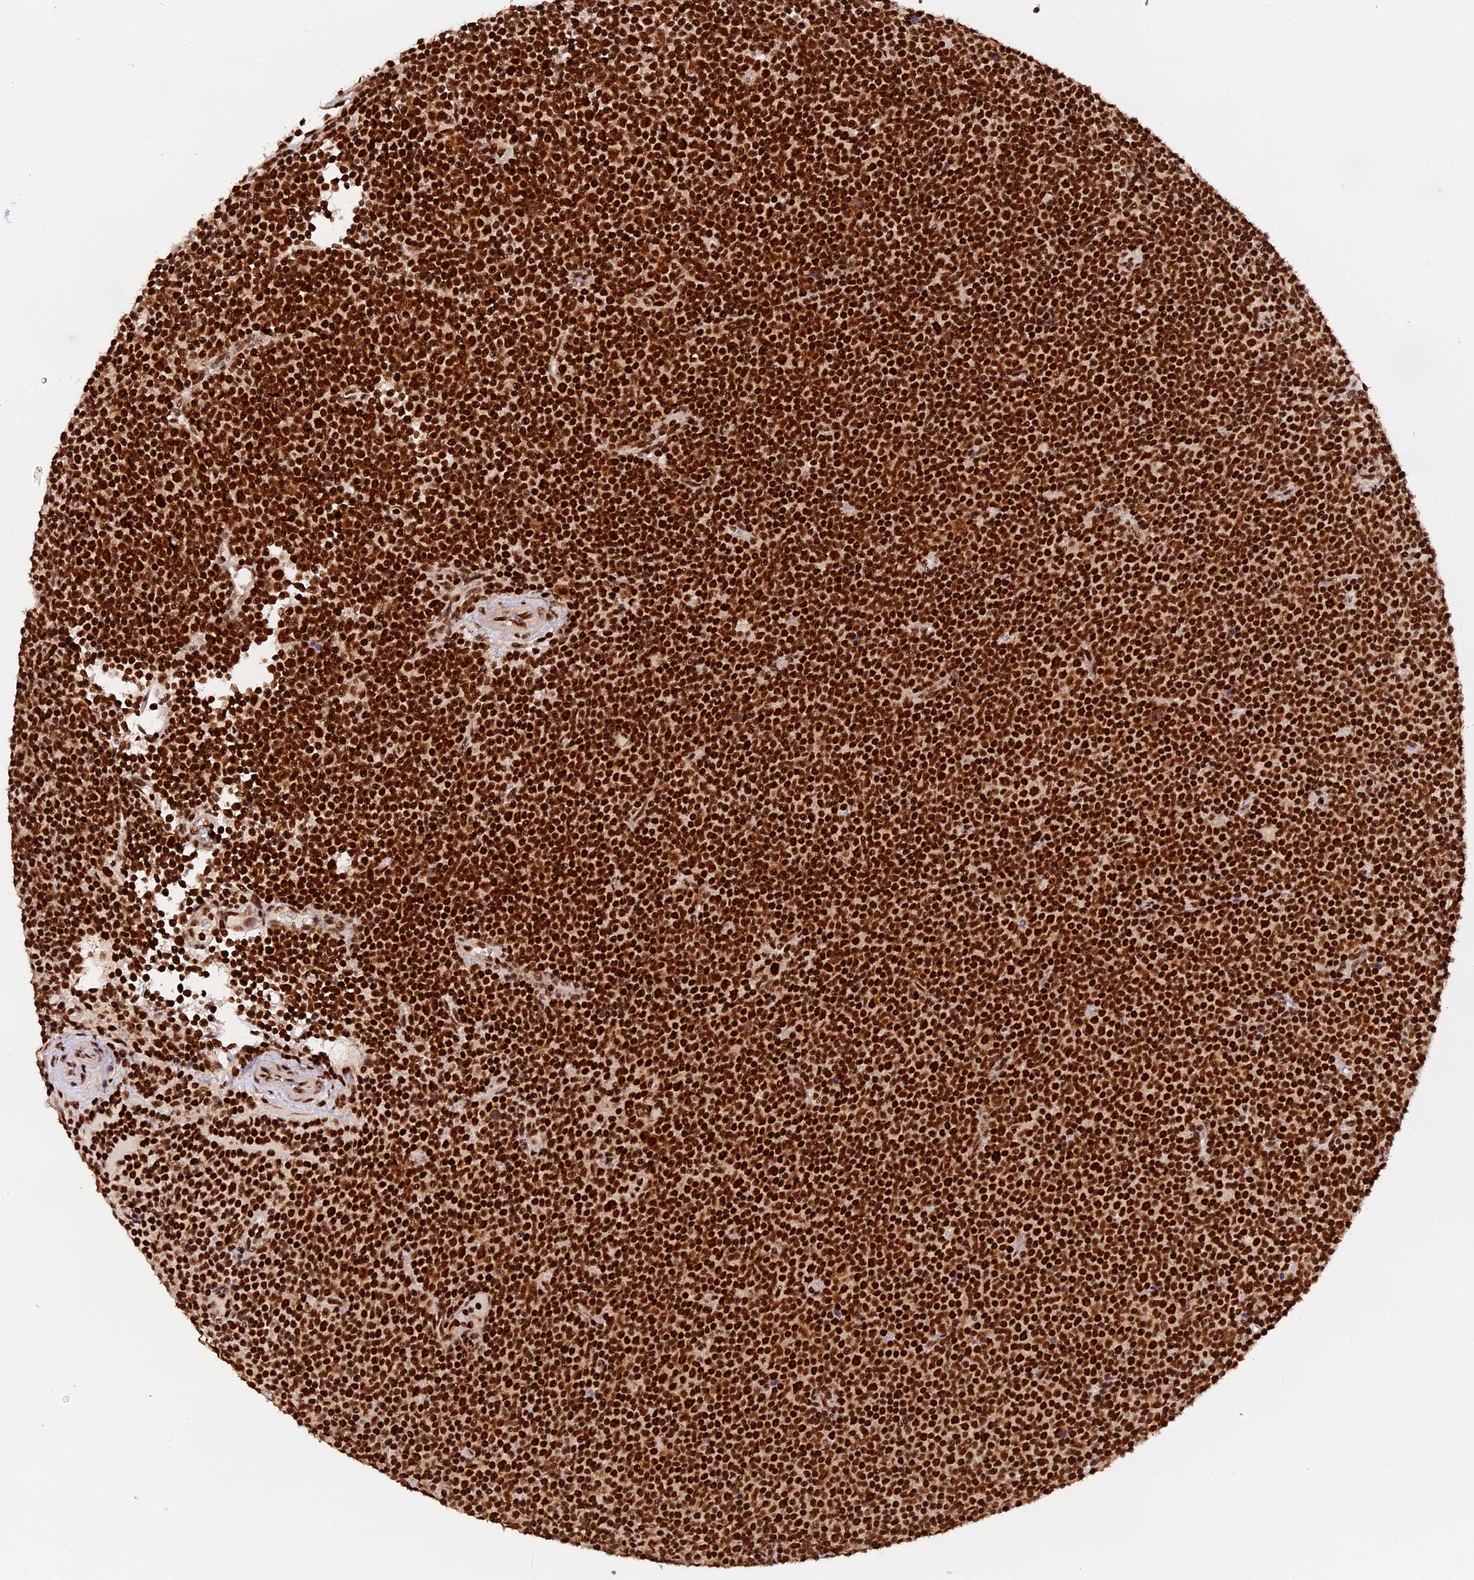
{"staining": {"intensity": "strong", "quantity": ">75%", "location": "nuclear"}, "tissue": "lymphoma", "cell_type": "Tumor cells", "image_type": "cancer", "snomed": [{"axis": "morphology", "description": "Malignant lymphoma, non-Hodgkin's type, Low grade"}, {"axis": "topography", "description": "Lymph node"}], "caption": "Low-grade malignant lymphoma, non-Hodgkin's type stained with a protein marker displays strong staining in tumor cells.", "gene": "RAMAC", "patient": {"sex": "female", "age": 67}}